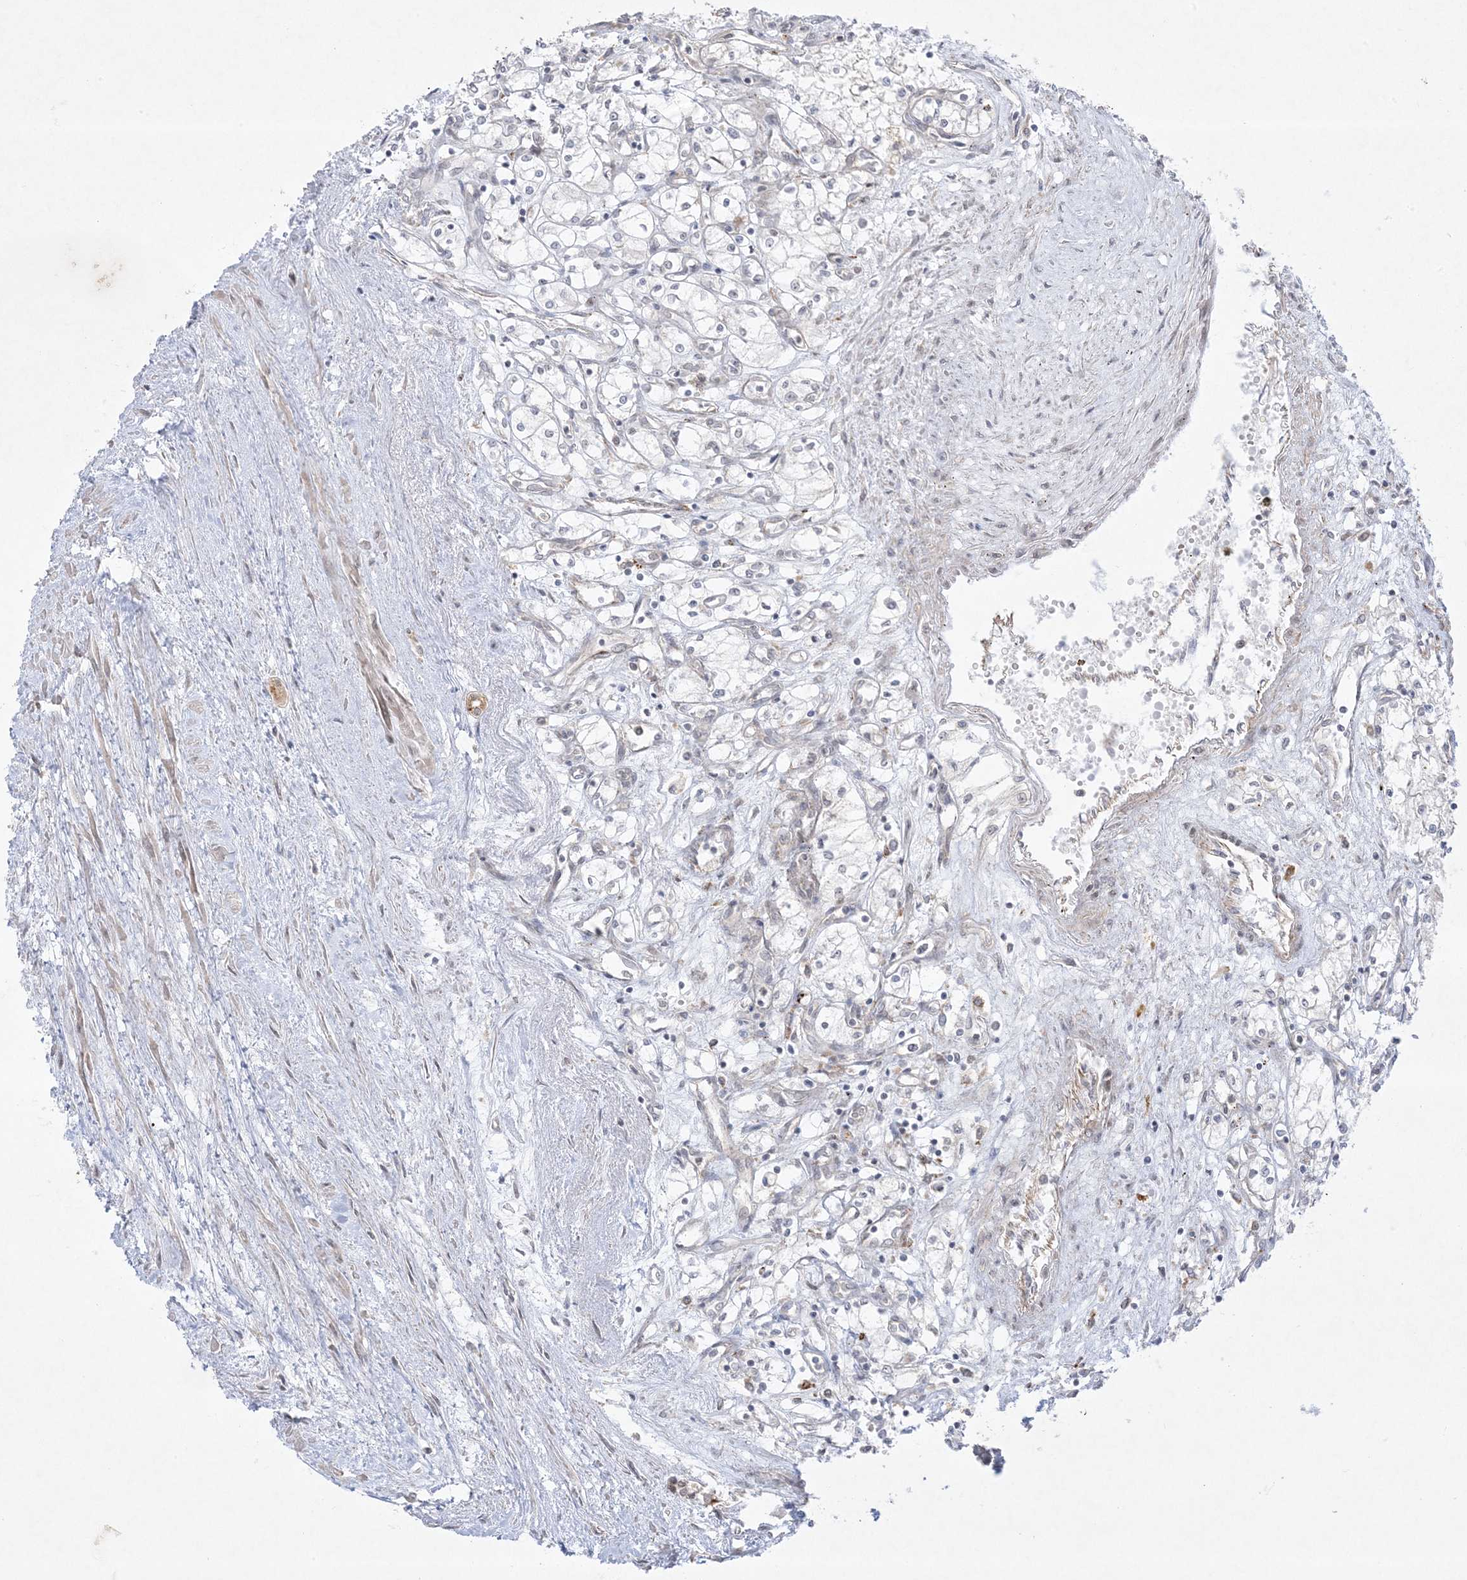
{"staining": {"intensity": "negative", "quantity": "none", "location": "none"}, "tissue": "renal cancer", "cell_type": "Tumor cells", "image_type": "cancer", "snomed": [{"axis": "morphology", "description": "Adenocarcinoma, NOS"}, {"axis": "topography", "description": "Kidney"}], "caption": "There is no significant positivity in tumor cells of renal cancer.", "gene": "PTK6", "patient": {"sex": "male", "age": 59}}